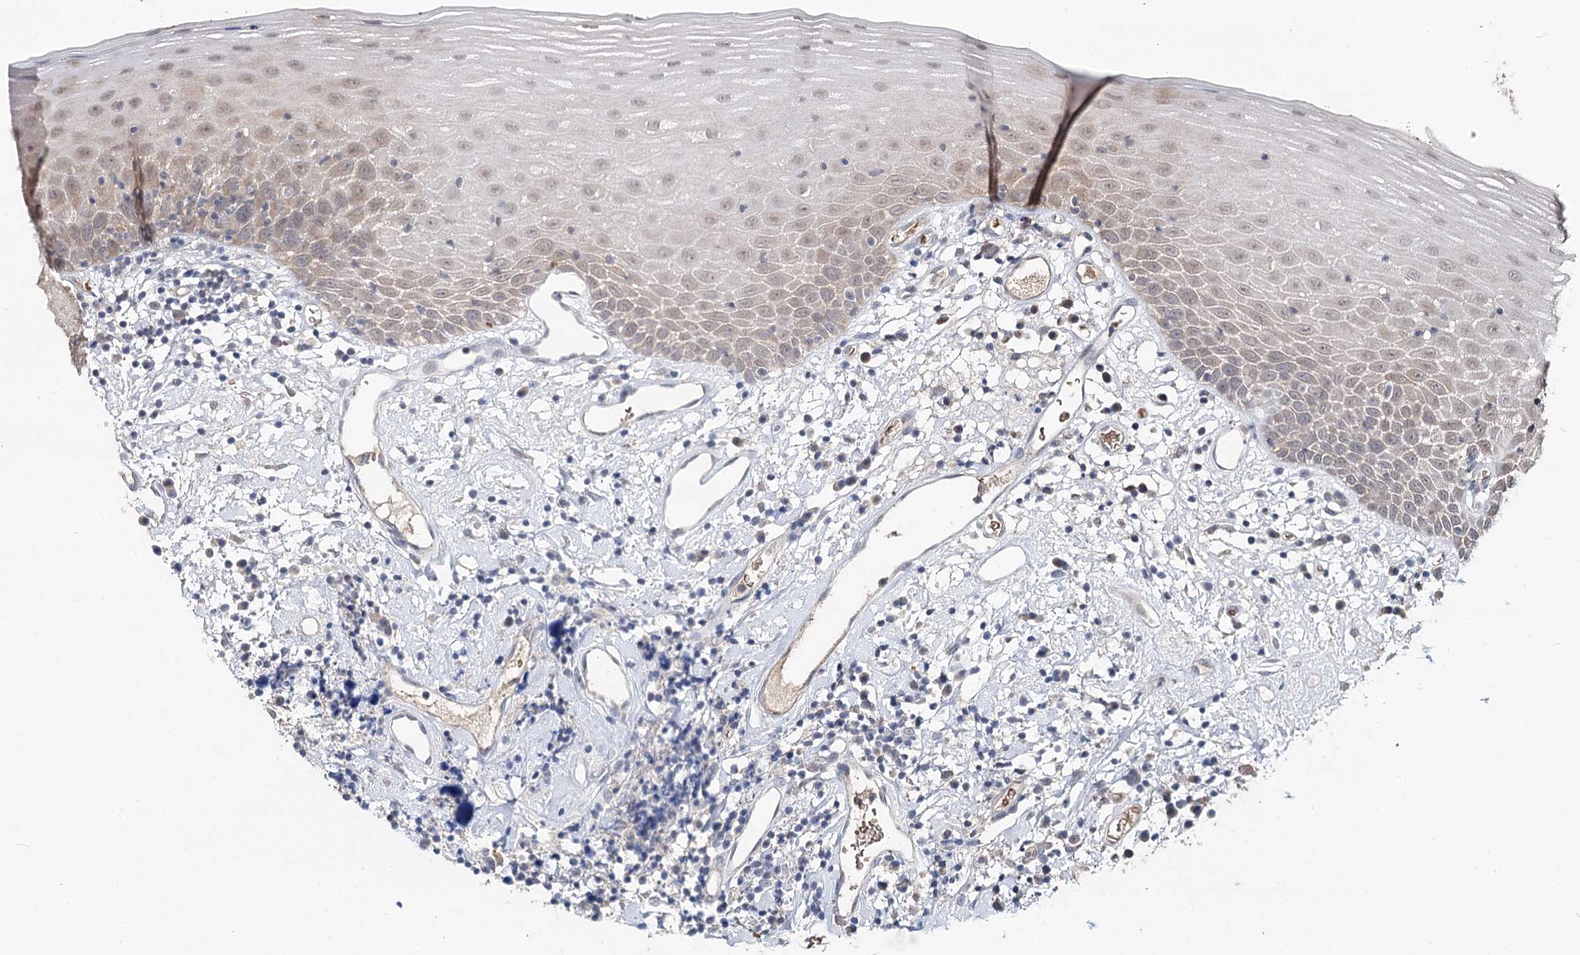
{"staining": {"intensity": "negative", "quantity": "none", "location": "none"}, "tissue": "oral mucosa", "cell_type": "Squamous epithelial cells", "image_type": "normal", "snomed": [{"axis": "morphology", "description": "Normal tissue, NOS"}, {"axis": "topography", "description": "Oral tissue"}], "caption": "Protein analysis of benign oral mucosa displays no significant positivity in squamous epithelial cells. (DAB immunohistochemistry (IHC) with hematoxylin counter stain).", "gene": "FBXO7", "patient": {"sex": "male", "age": 74}}